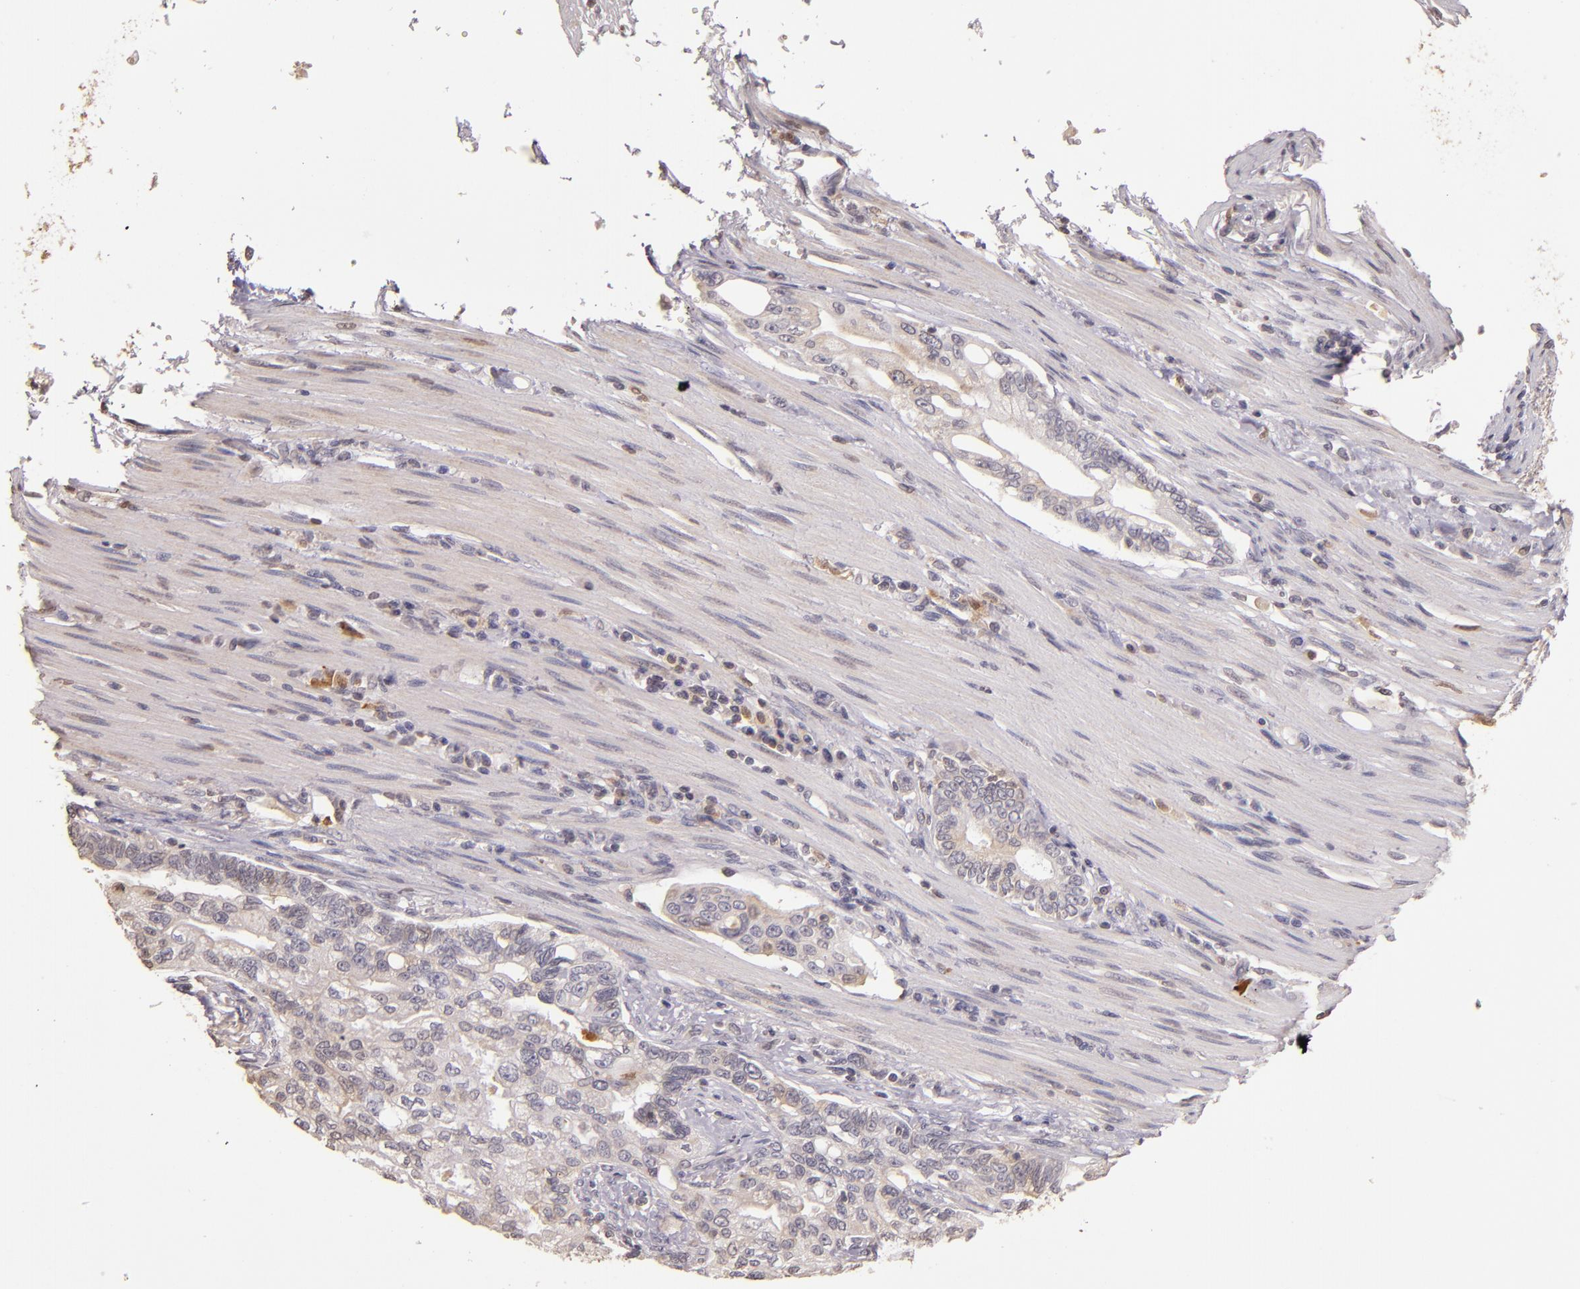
{"staining": {"intensity": "weak", "quantity": "25%-75%", "location": "cytoplasmic/membranous"}, "tissue": "pancreatic cancer", "cell_type": "Tumor cells", "image_type": "cancer", "snomed": [{"axis": "morphology", "description": "Normal tissue, NOS"}, {"axis": "topography", "description": "Pancreas"}], "caption": "This is an image of IHC staining of pancreatic cancer, which shows weak expression in the cytoplasmic/membranous of tumor cells.", "gene": "ABL1", "patient": {"sex": "male", "age": 42}}